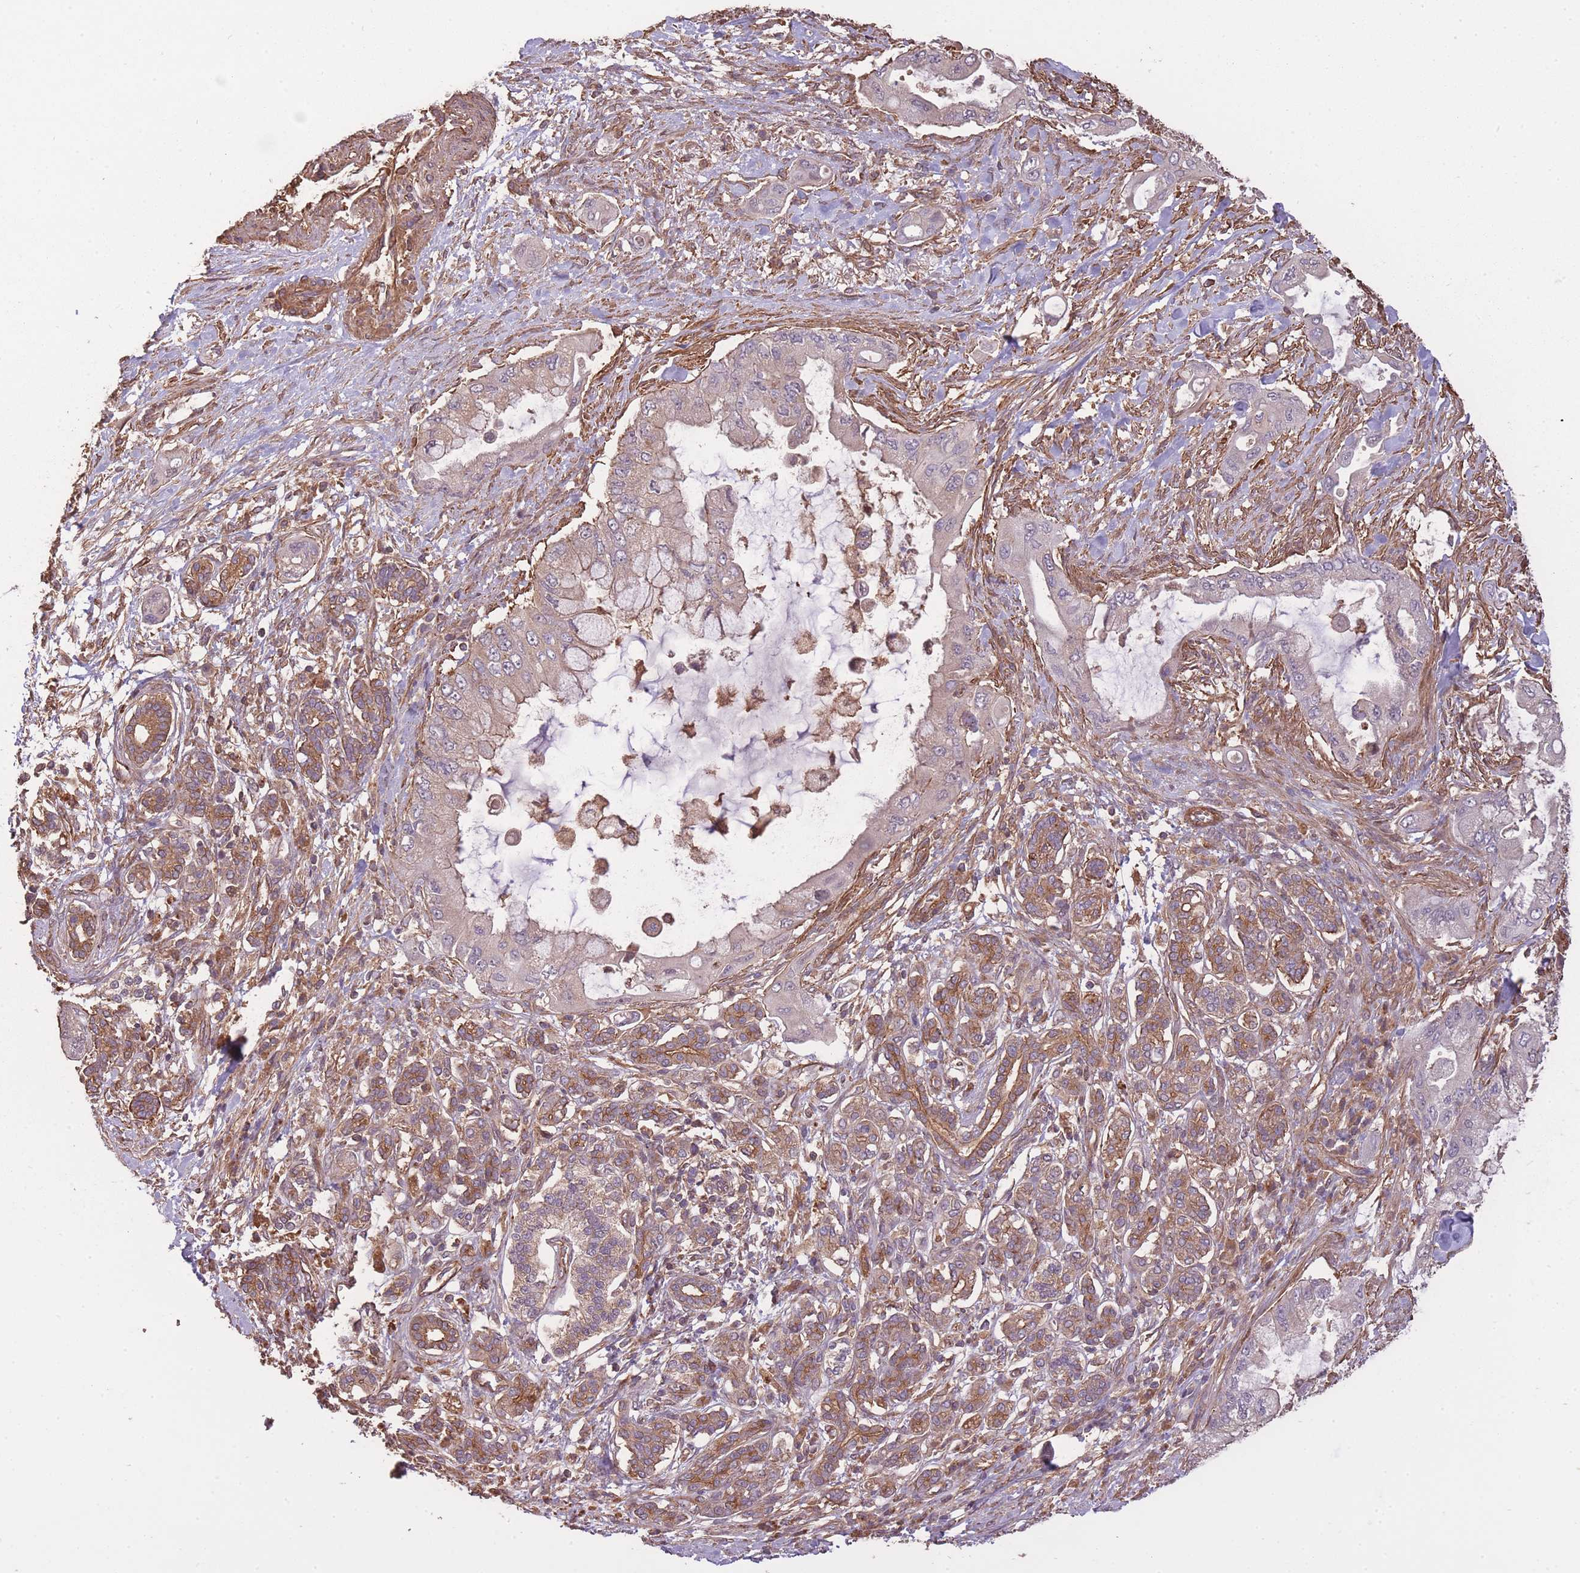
{"staining": {"intensity": "moderate", "quantity": "<25%", "location": "cytoplasmic/membranous"}, "tissue": "pancreatic cancer", "cell_type": "Tumor cells", "image_type": "cancer", "snomed": [{"axis": "morphology", "description": "Adenocarcinoma, NOS"}, {"axis": "topography", "description": "Pancreas"}], "caption": "This image reveals immunohistochemistry (IHC) staining of human pancreatic cancer, with low moderate cytoplasmic/membranous expression in about <25% of tumor cells.", "gene": "ARMH3", "patient": {"sex": "male", "age": 57}}